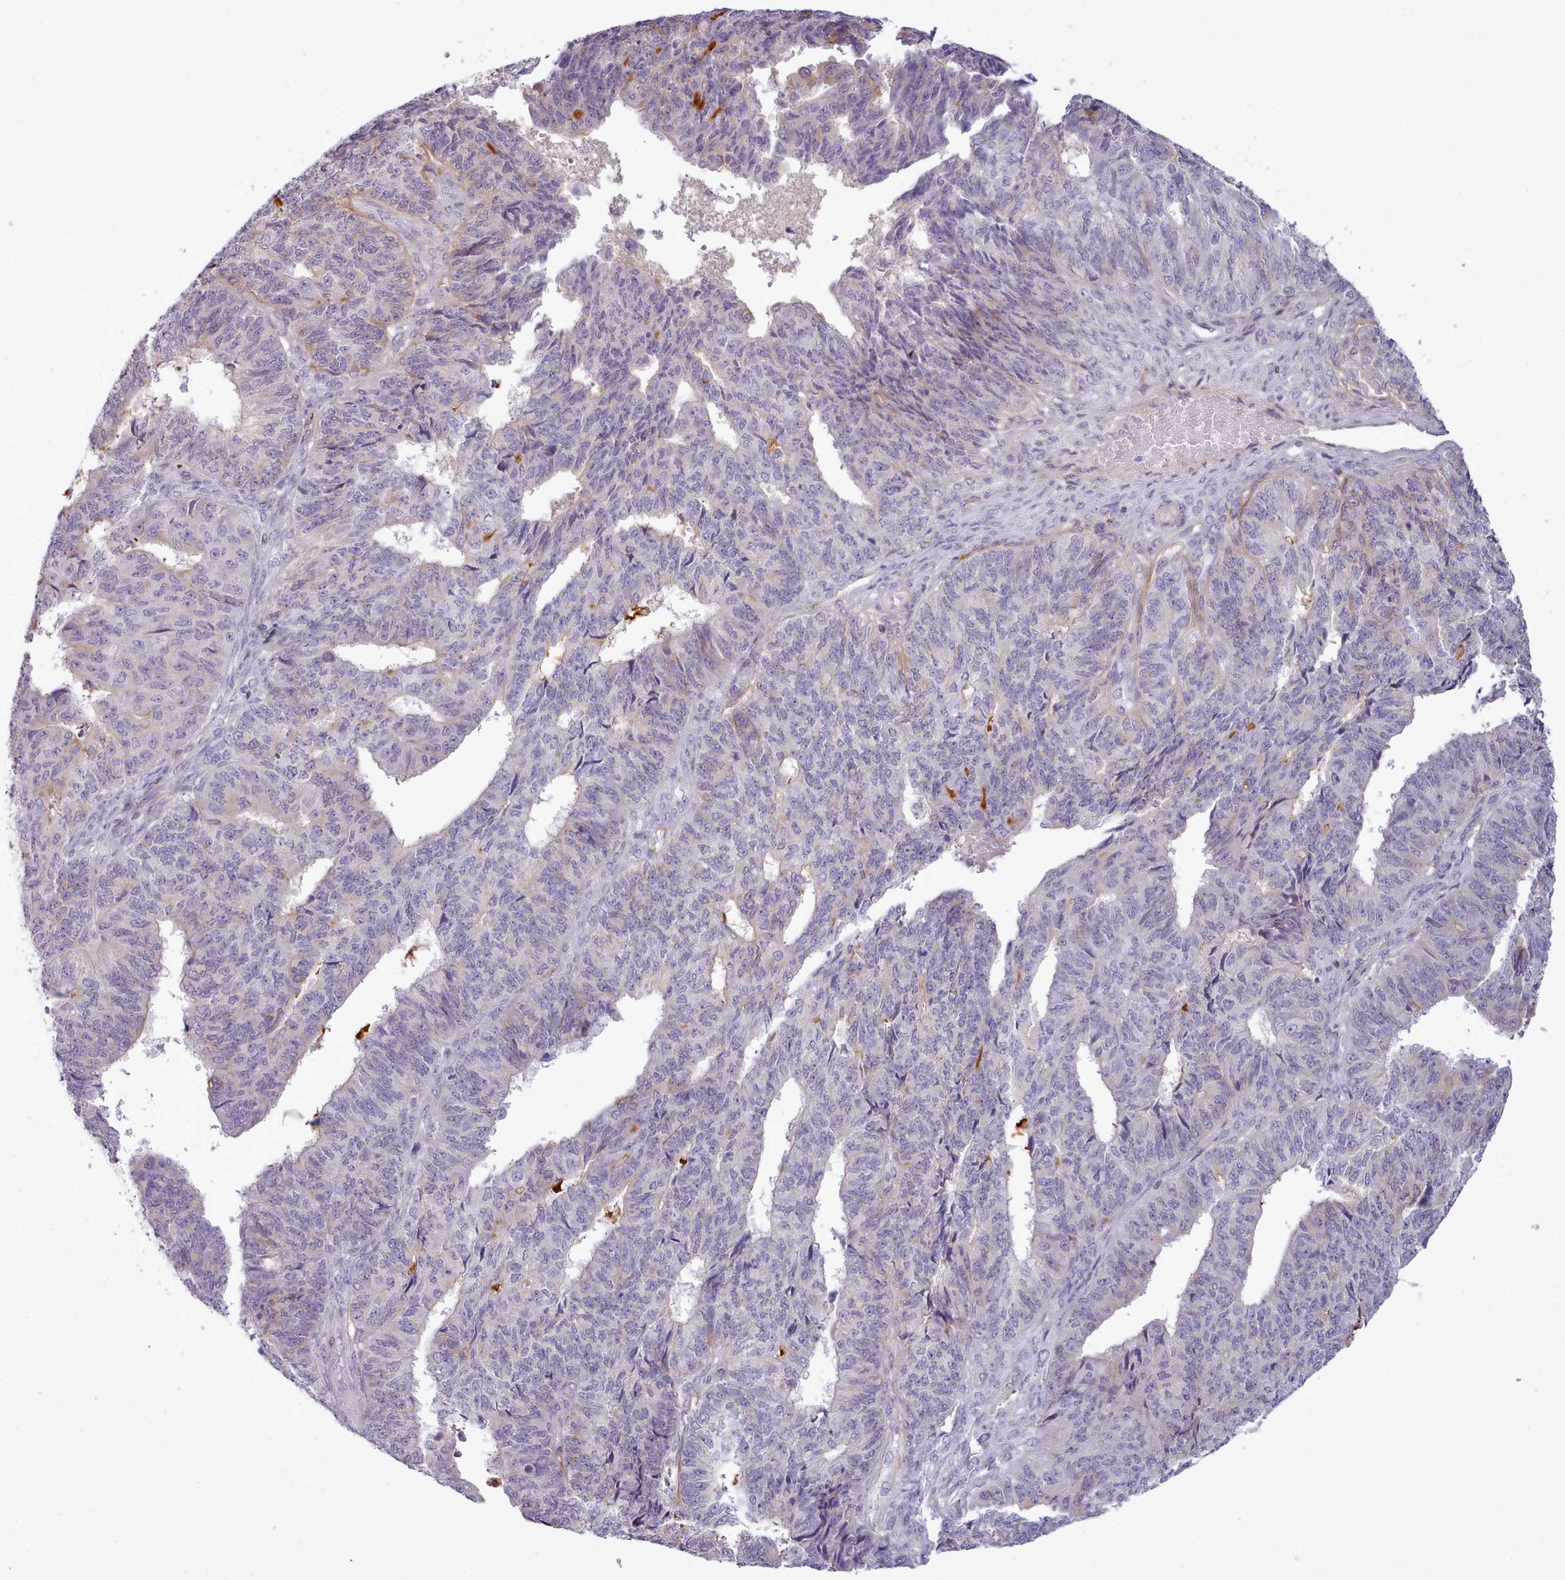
{"staining": {"intensity": "weak", "quantity": "<25%", "location": "cytoplasmic/membranous"}, "tissue": "endometrial cancer", "cell_type": "Tumor cells", "image_type": "cancer", "snomed": [{"axis": "morphology", "description": "Adenocarcinoma, NOS"}, {"axis": "topography", "description": "Endometrium"}], "caption": "Photomicrograph shows no protein staining in tumor cells of adenocarcinoma (endometrial) tissue. (DAB immunohistochemistry, high magnification).", "gene": "CYP2A13", "patient": {"sex": "female", "age": 32}}